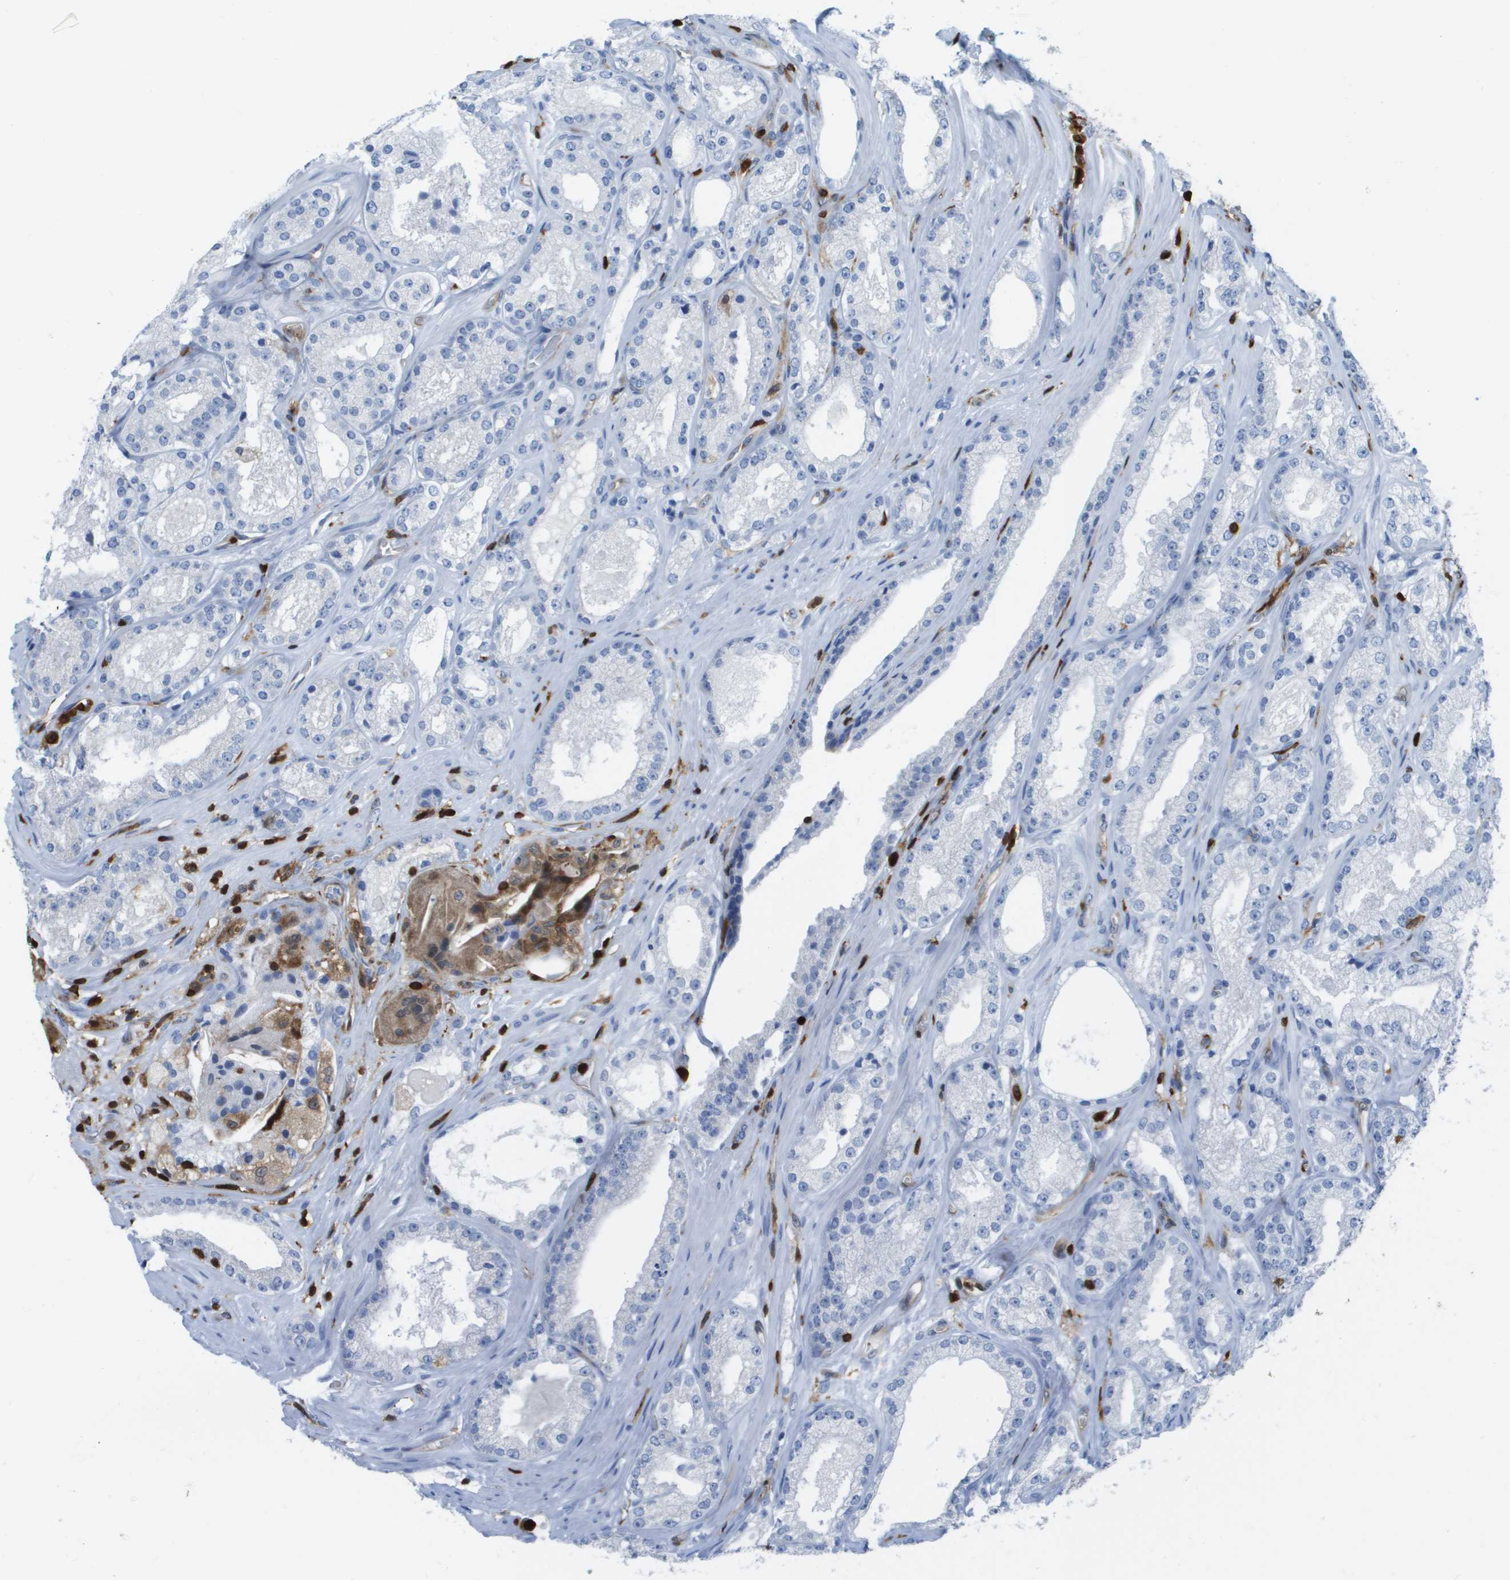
{"staining": {"intensity": "negative", "quantity": "none", "location": "none"}, "tissue": "prostate cancer", "cell_type": "Tumor cells", "image_type": "cancer", "snomed": [{"axis": "morphology", "description": "Adenocarcinoma, High grade"}, {"axis": "topography", "description": "Prostate"}], "caption": "IHC histopathology image of prostate cancer stained for a protein (brown), which displays no staining in tumor cells.", "gene": "DOCK5", "patient": {"sex": "male", "age": 65}}